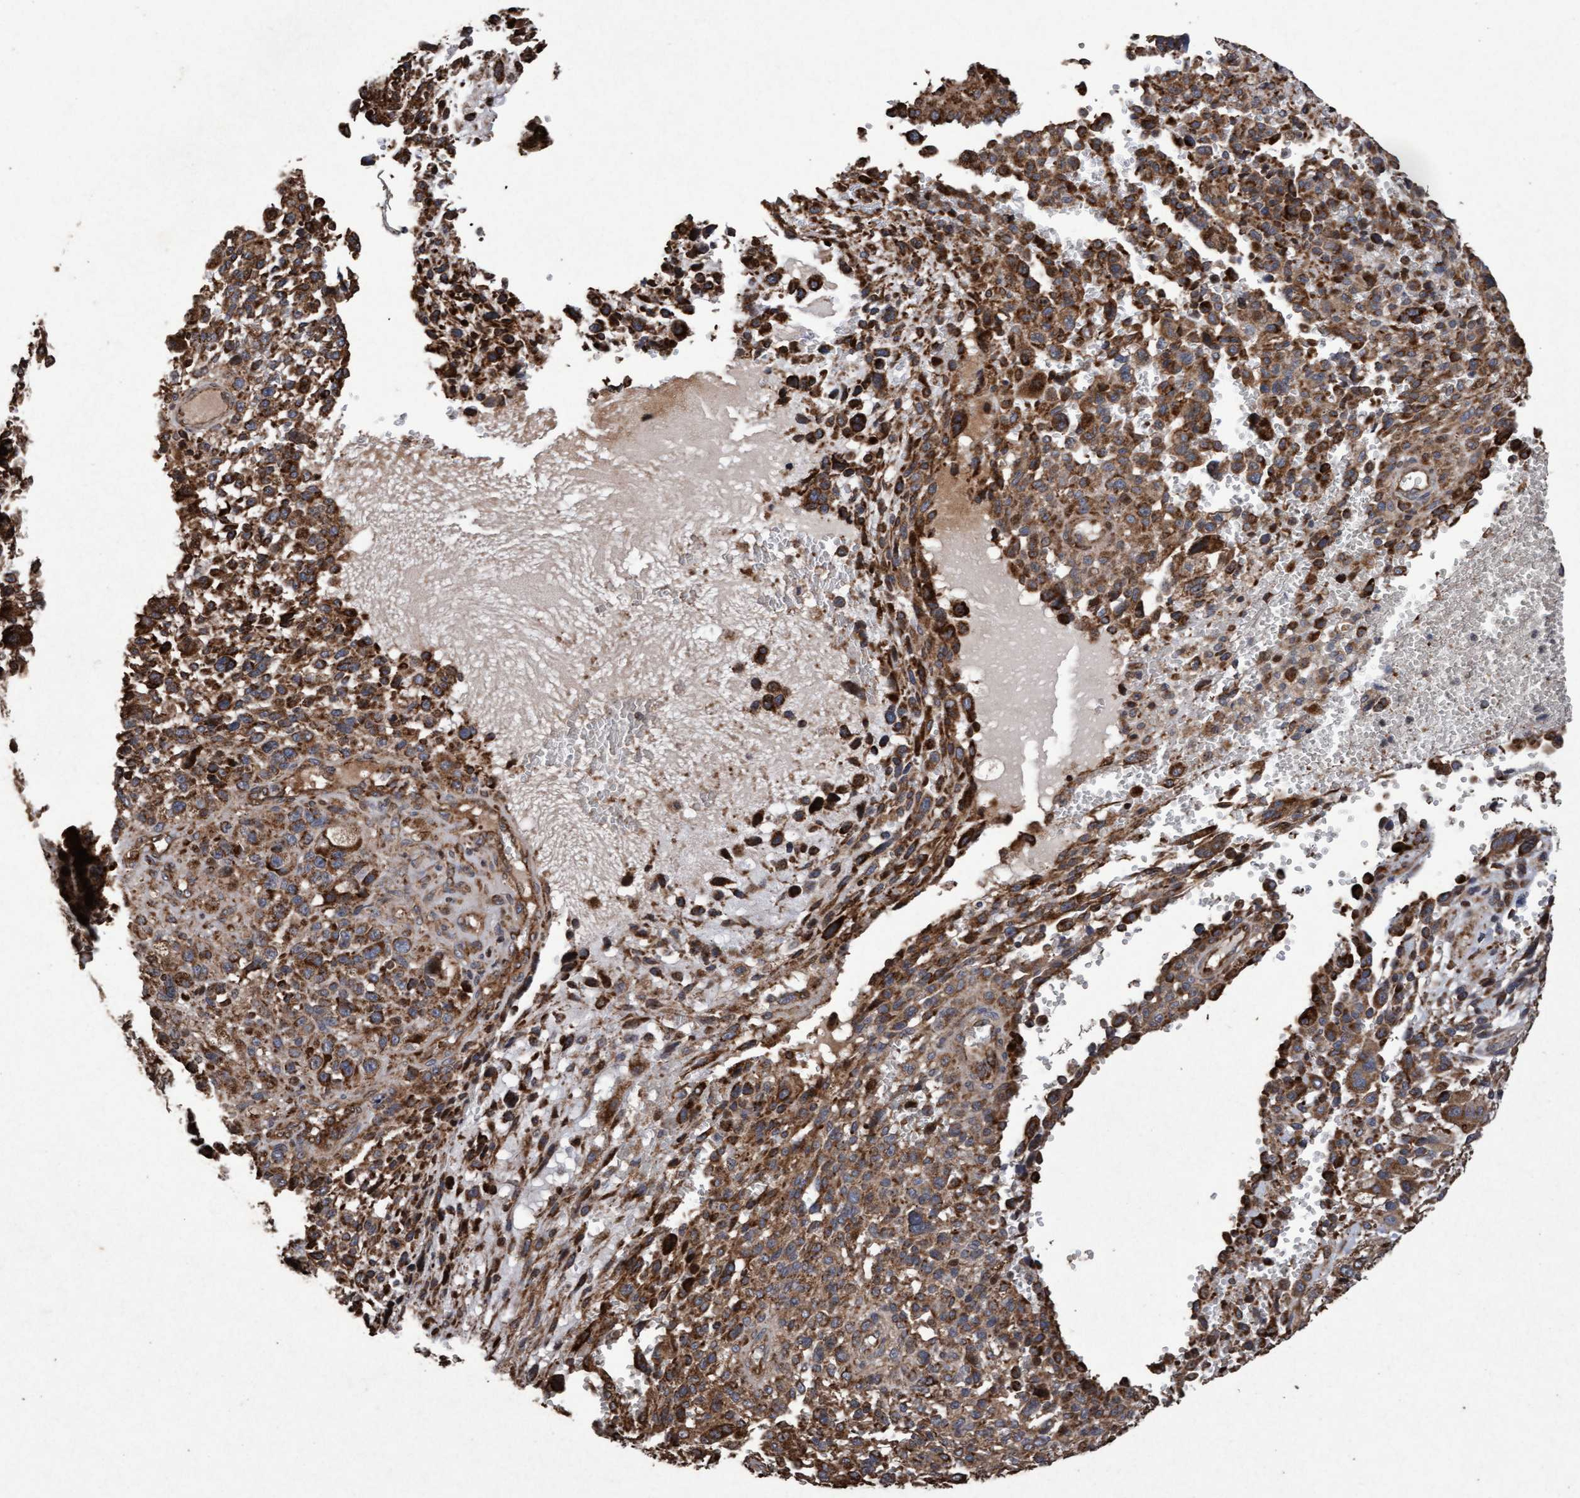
{"staining": {"intensity": "moderate", "quantity": ">75%", "location": "cytoplasmic/membranous"}, "tissue": "melanoma", "cell_type": "Tumor cells", "image_type": "cancer", "snomed": [{"axis": "morphology", "description": "Malignant melanoma, NOS"}, {"axis": "topography", "description": "Skin"}], "caption": "Moderate cytoplasmic/membranous positivity is identified in about >75% of tumor cells in melanoma.", "gene": "OSBP2", "patient": {"sex": "female", "age": 55}}